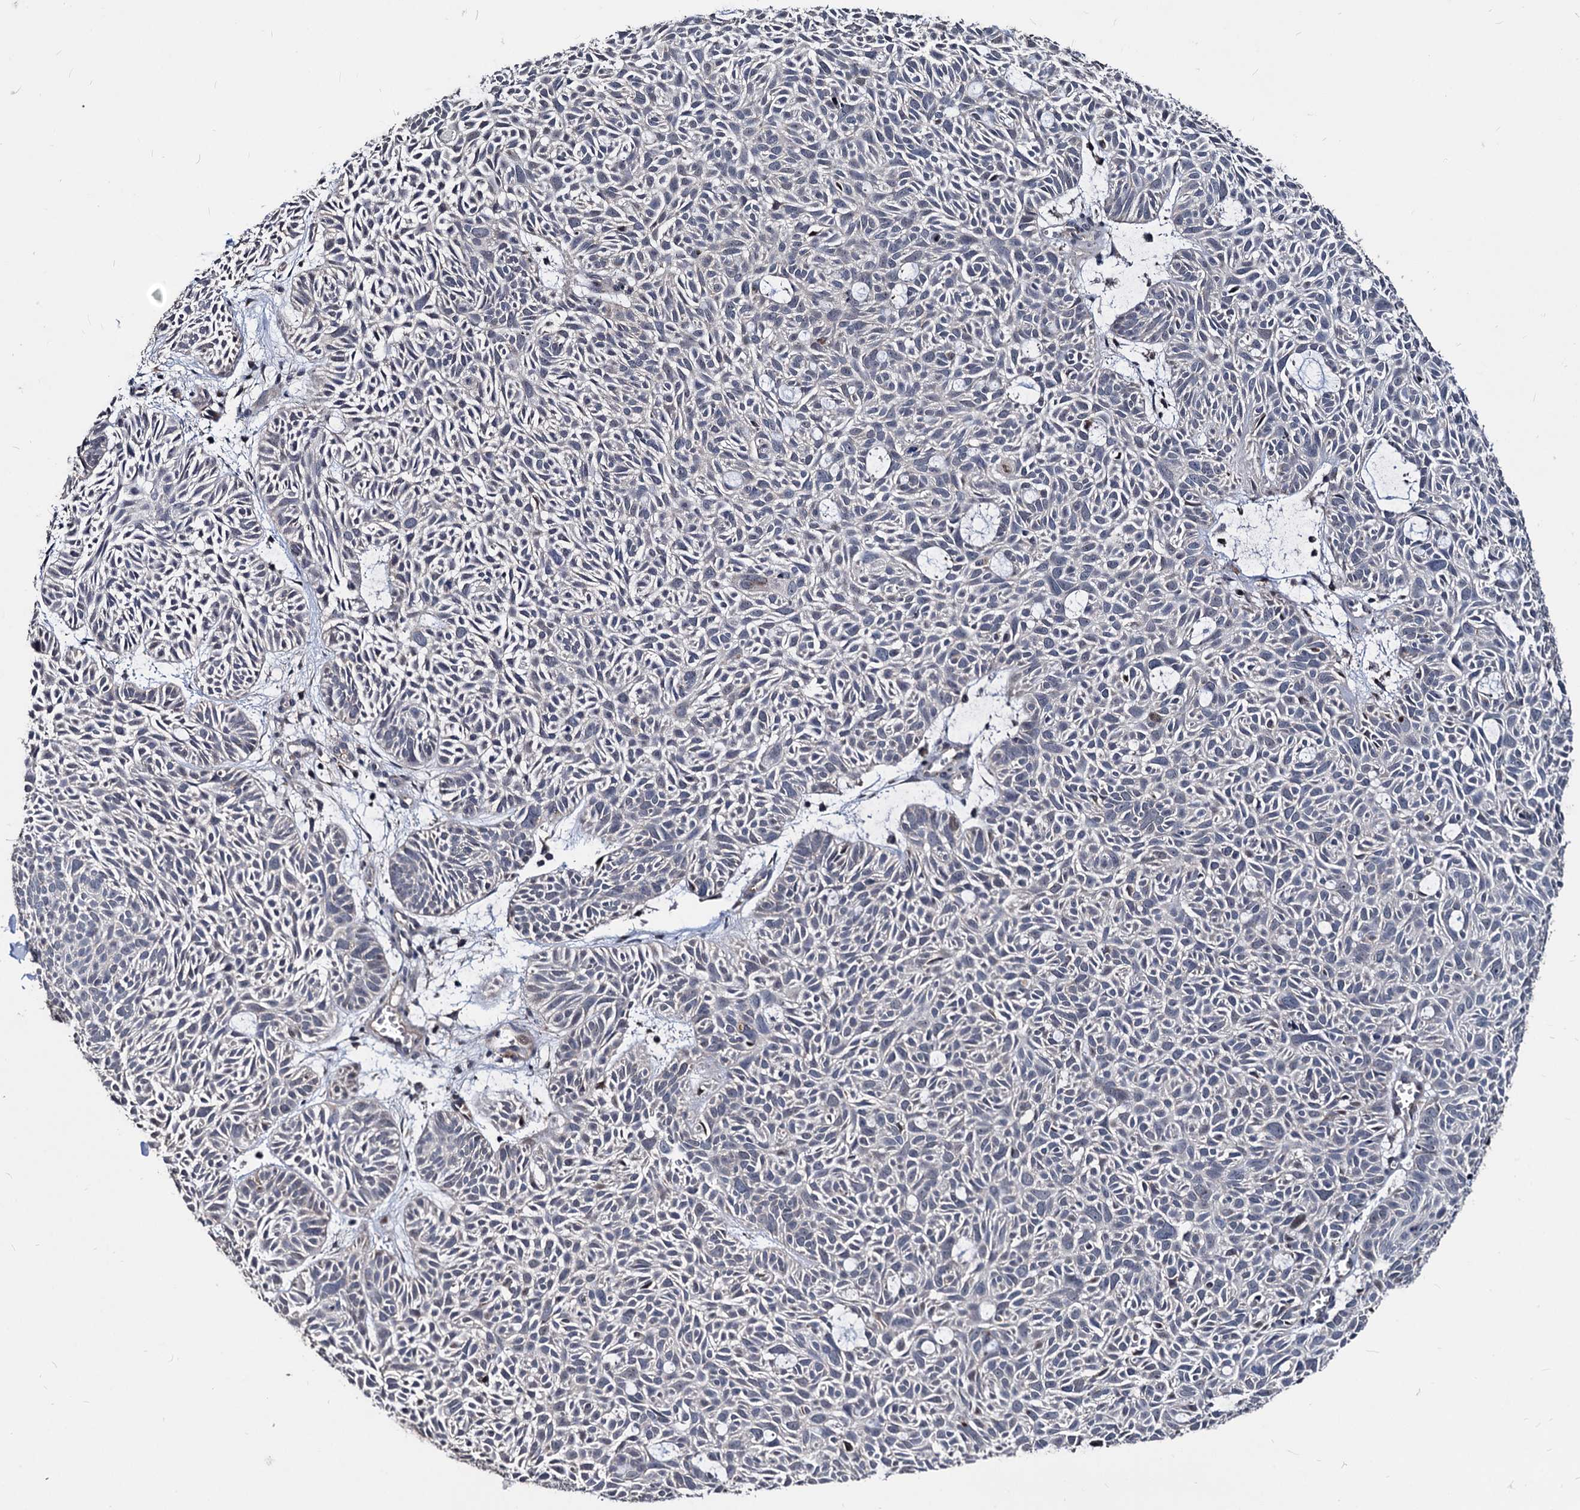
{"staining": {"intensity": "negative", "quantity": "none", "location": "none"}, "tissue": "skin cancer", "cell_type": "Tumor cells", "image_type": "cancer", "snomed": [{"axis": "morphology", "description": "Basal cell carcinoma"}, {"axis": "topography", "description": "Skin"}], "caption": "IHC image of basal cell carcinoma (skin) stained for a protein (brown), which exhibits no positivity in tumor cells.", "gene": "SMAGP", "patient": {"sex": "male", "age": 69}}